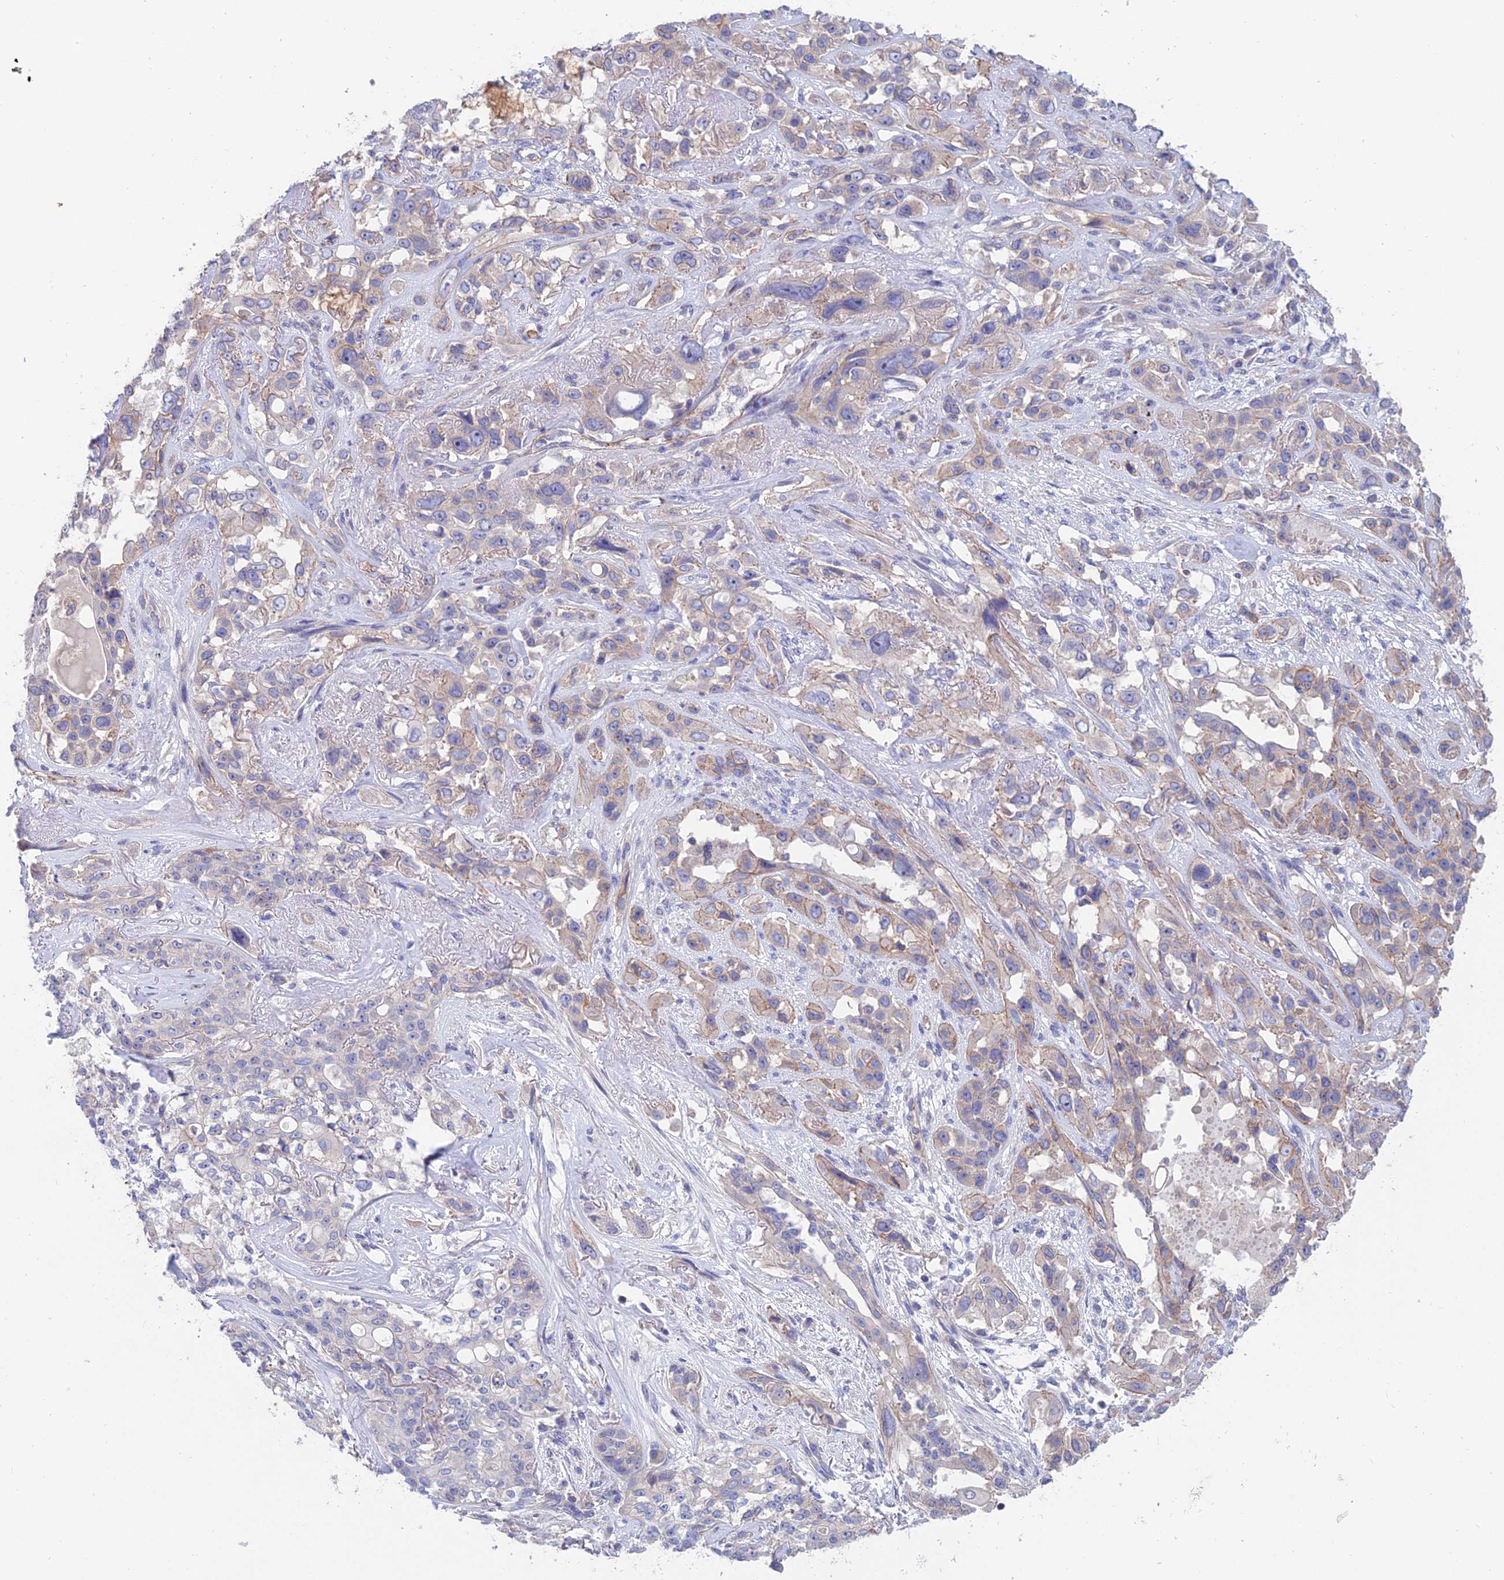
{"staining": {"intensity": "weak", "quantity": "<25%", "location": "cytoplasmic/membranous"}, "tissue": "lung cancer", "cell_type": "Tumor cells", "image_type": "cancer", "snomed": [{"axis": "morphology", "description": "Squamous cell carcinoma, NOS"}, {"axis": "topography", "description": "Lung"}], "caption": "The immunohistochemistry (IHC) photomicrograph has no significant staining in tumor cells of lung squamous cell carcinoma tissue.", "gene": "USP37", "patient": {"sex": "female", "age": 70}}